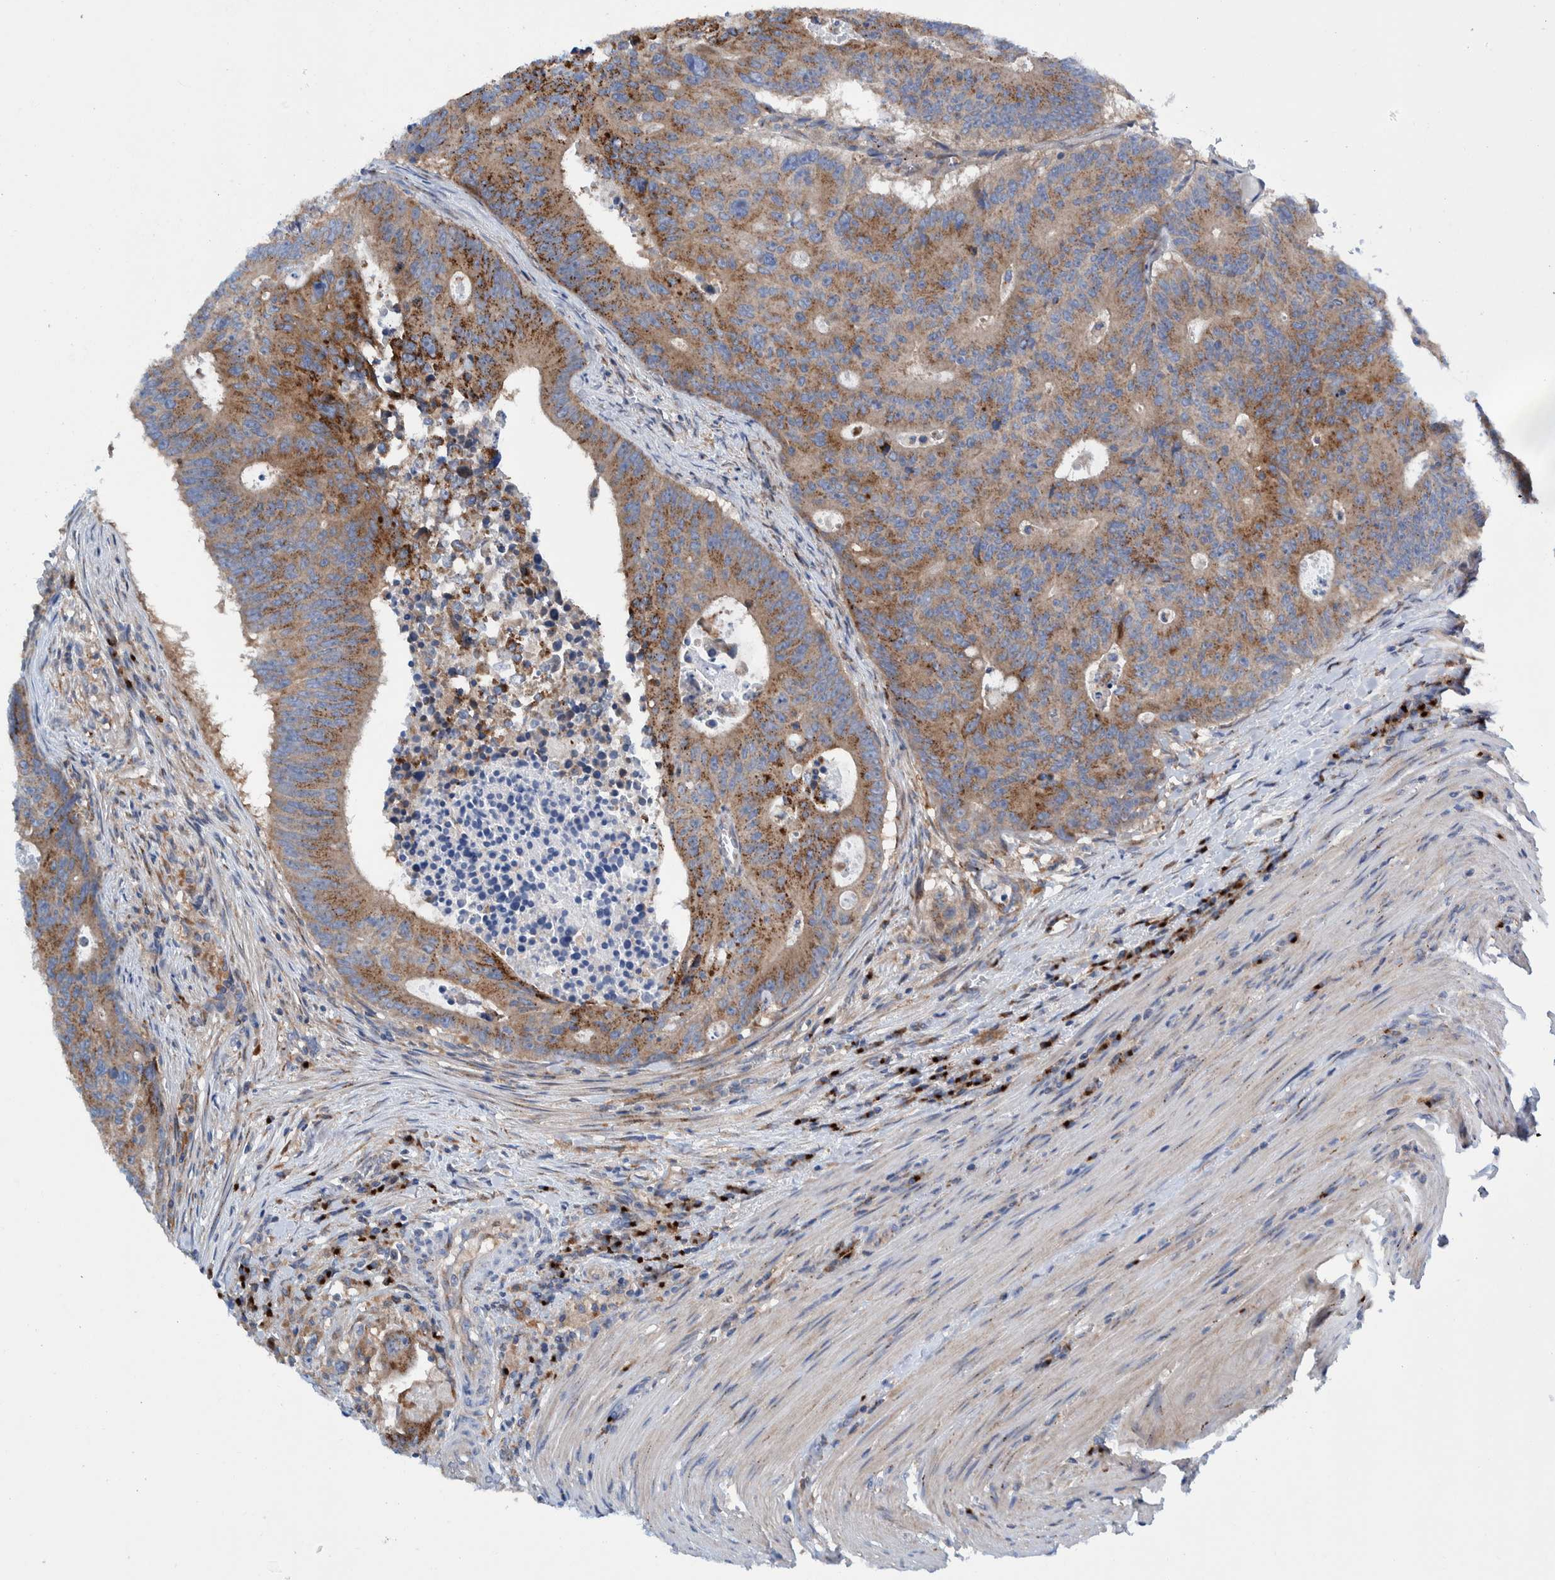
{"staining": {"intensity": "moderate", "quantity": ">75%", "location": "cytoplasmic/membranous"}, "tissue": "colorectal cancer", "cell_type": "Tumor cells", "image_type": "cancer", "snomed": [{"axis": "morphology", "description": "Adenocarcinoma, NOS"}, {"axis": "topography", "description": "Colon"}], "caption": "About >75% of tumor cells in colorectal cancer reveal moderate cytoplasmic/membranous protein staining as visualized by brown immunohistochemical staining.", "gene": "TRIM58", "patient": {"sex": "male", "age": 87}}